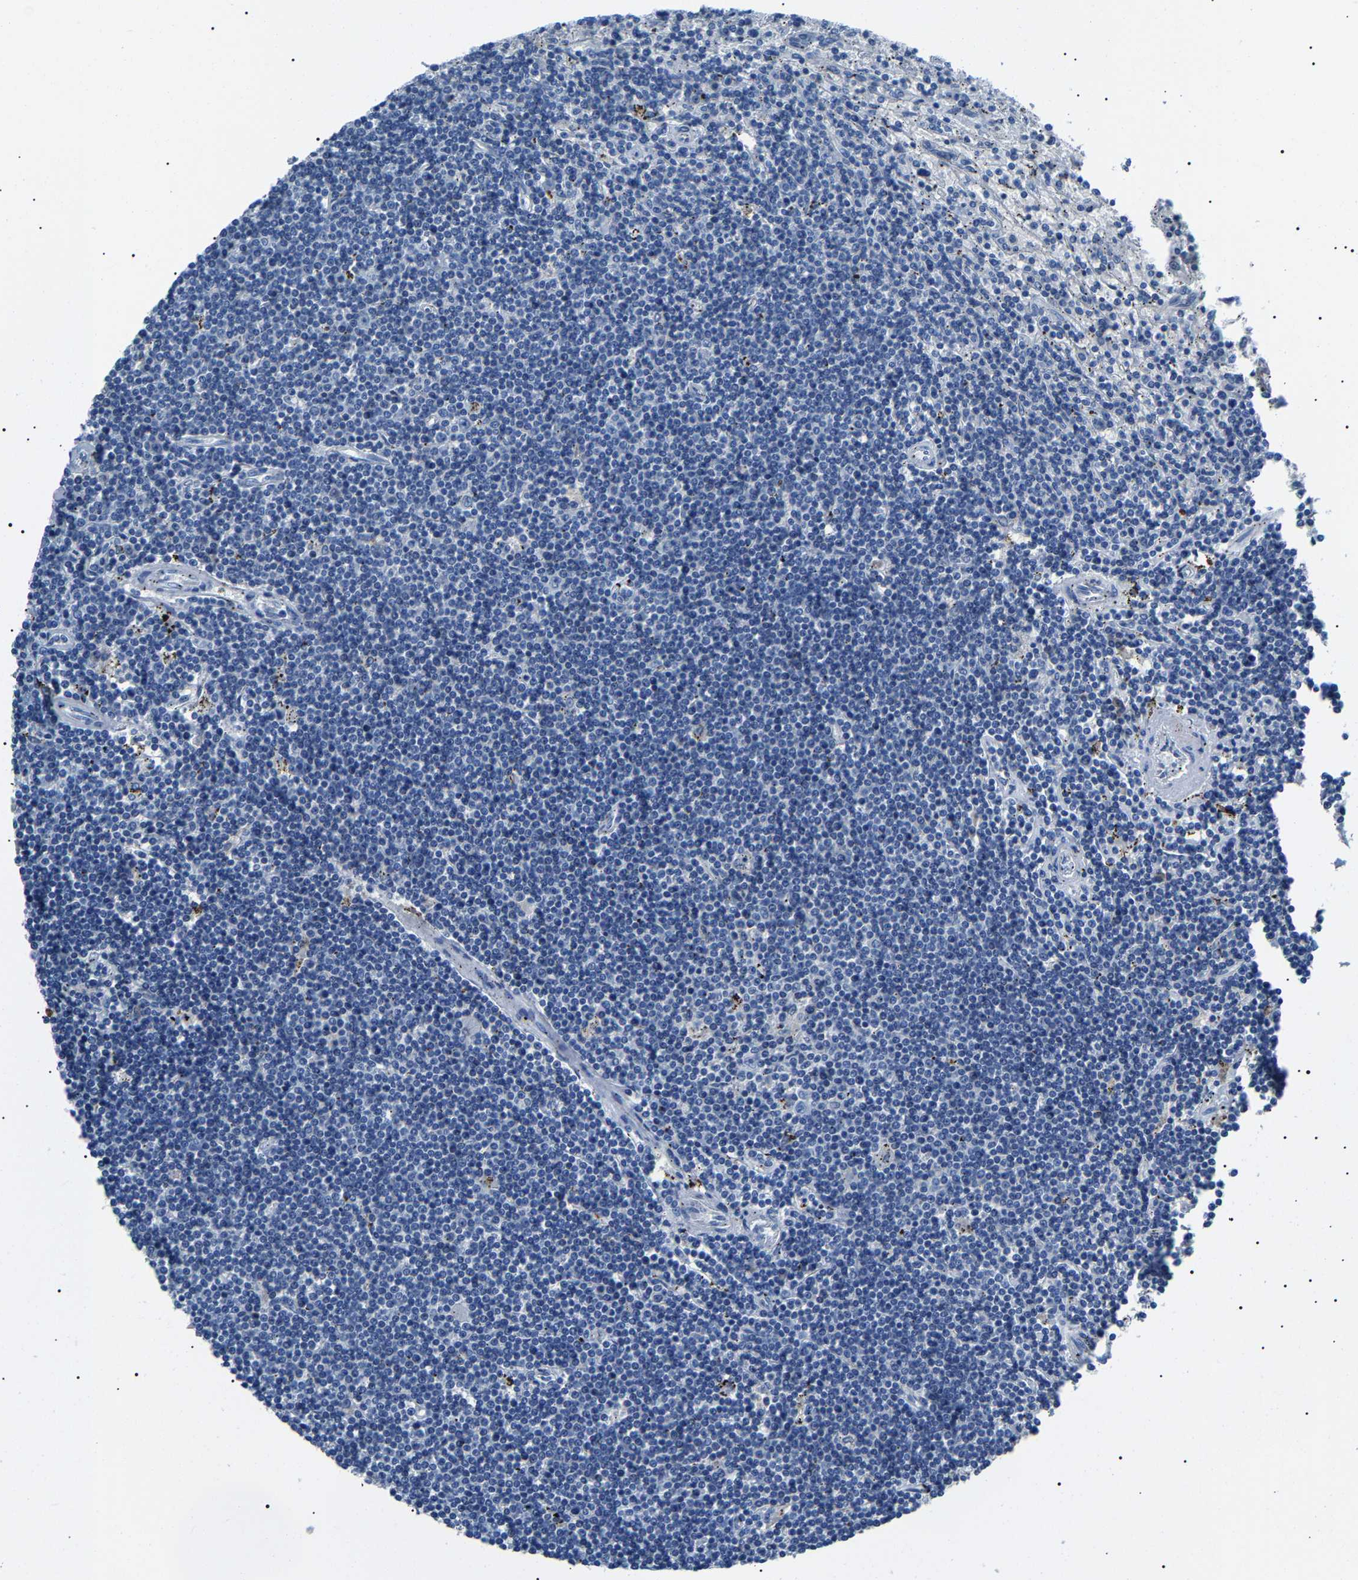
{"staining": {"intensity": "negative", "quantity": "none", "location": "none"}, "tissue": "lymphoma", "cell_type": "Tumor cells", "image_type": "cancer", "snomed": [{"axis": "morphology", "description": "Malignant lymphoma, non-Hodgkin's type, Low grade"}, {"axis": "topography", "description": "Spleen"}], "caption": "This is a image of immunohistochemistry (IHC) staining of malignant lymphoma, non-Hodgkin's type (low-grade), which shows no positivity in tumor cells. Brightfield microscopy of immunohistochemistry stained with DAB (3,3'-diaminobenzidine) (brown) and hematoxylin (blue), captured at high magnification.", "gene": "KLK15", "patient": {"sex": "male", "age": 76}}